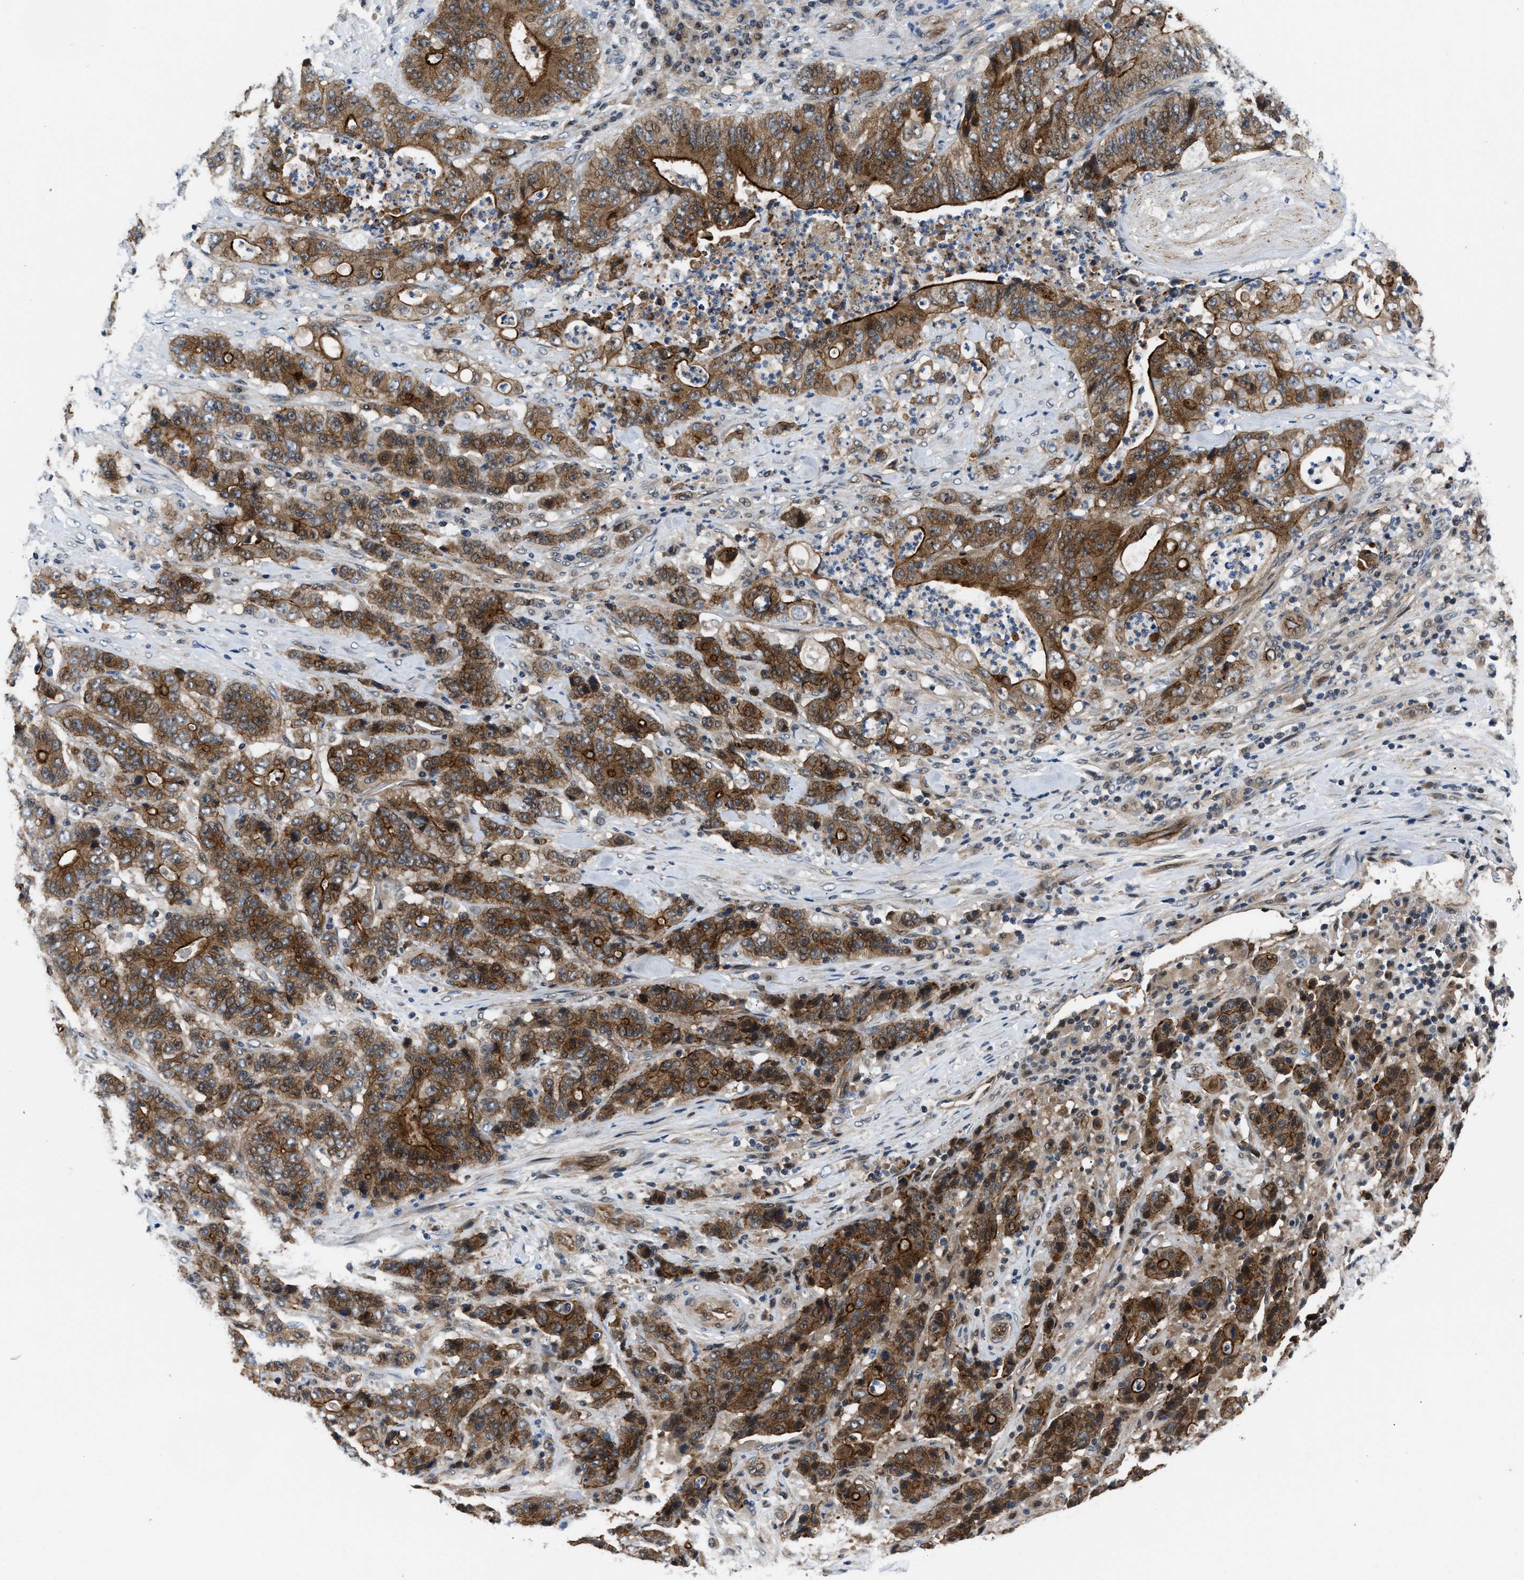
{"staining": {"intensity": "strong", "quantity": ">75%", "location": "cytoplasmic/membranous"}, "tissue": "stomach cancer", "cell_type": "Tumor cells", "image_type": "cancer", "snomed": [{"axis": "morphology", "description": "Adenocarcinoma, NOS"}, {"axis": "topography", "description": "Stomach"}], "caption": "DAB (3,3'-diaminobenzidine) immunohistochemical staining of adenocarcinoma (stomach) exhibits strong cytoplasmic/membranous protein positivity in approximately >75% of tumor cells.", "gene": "COPS2", "patient": {"sex": "female", "age": 73}}